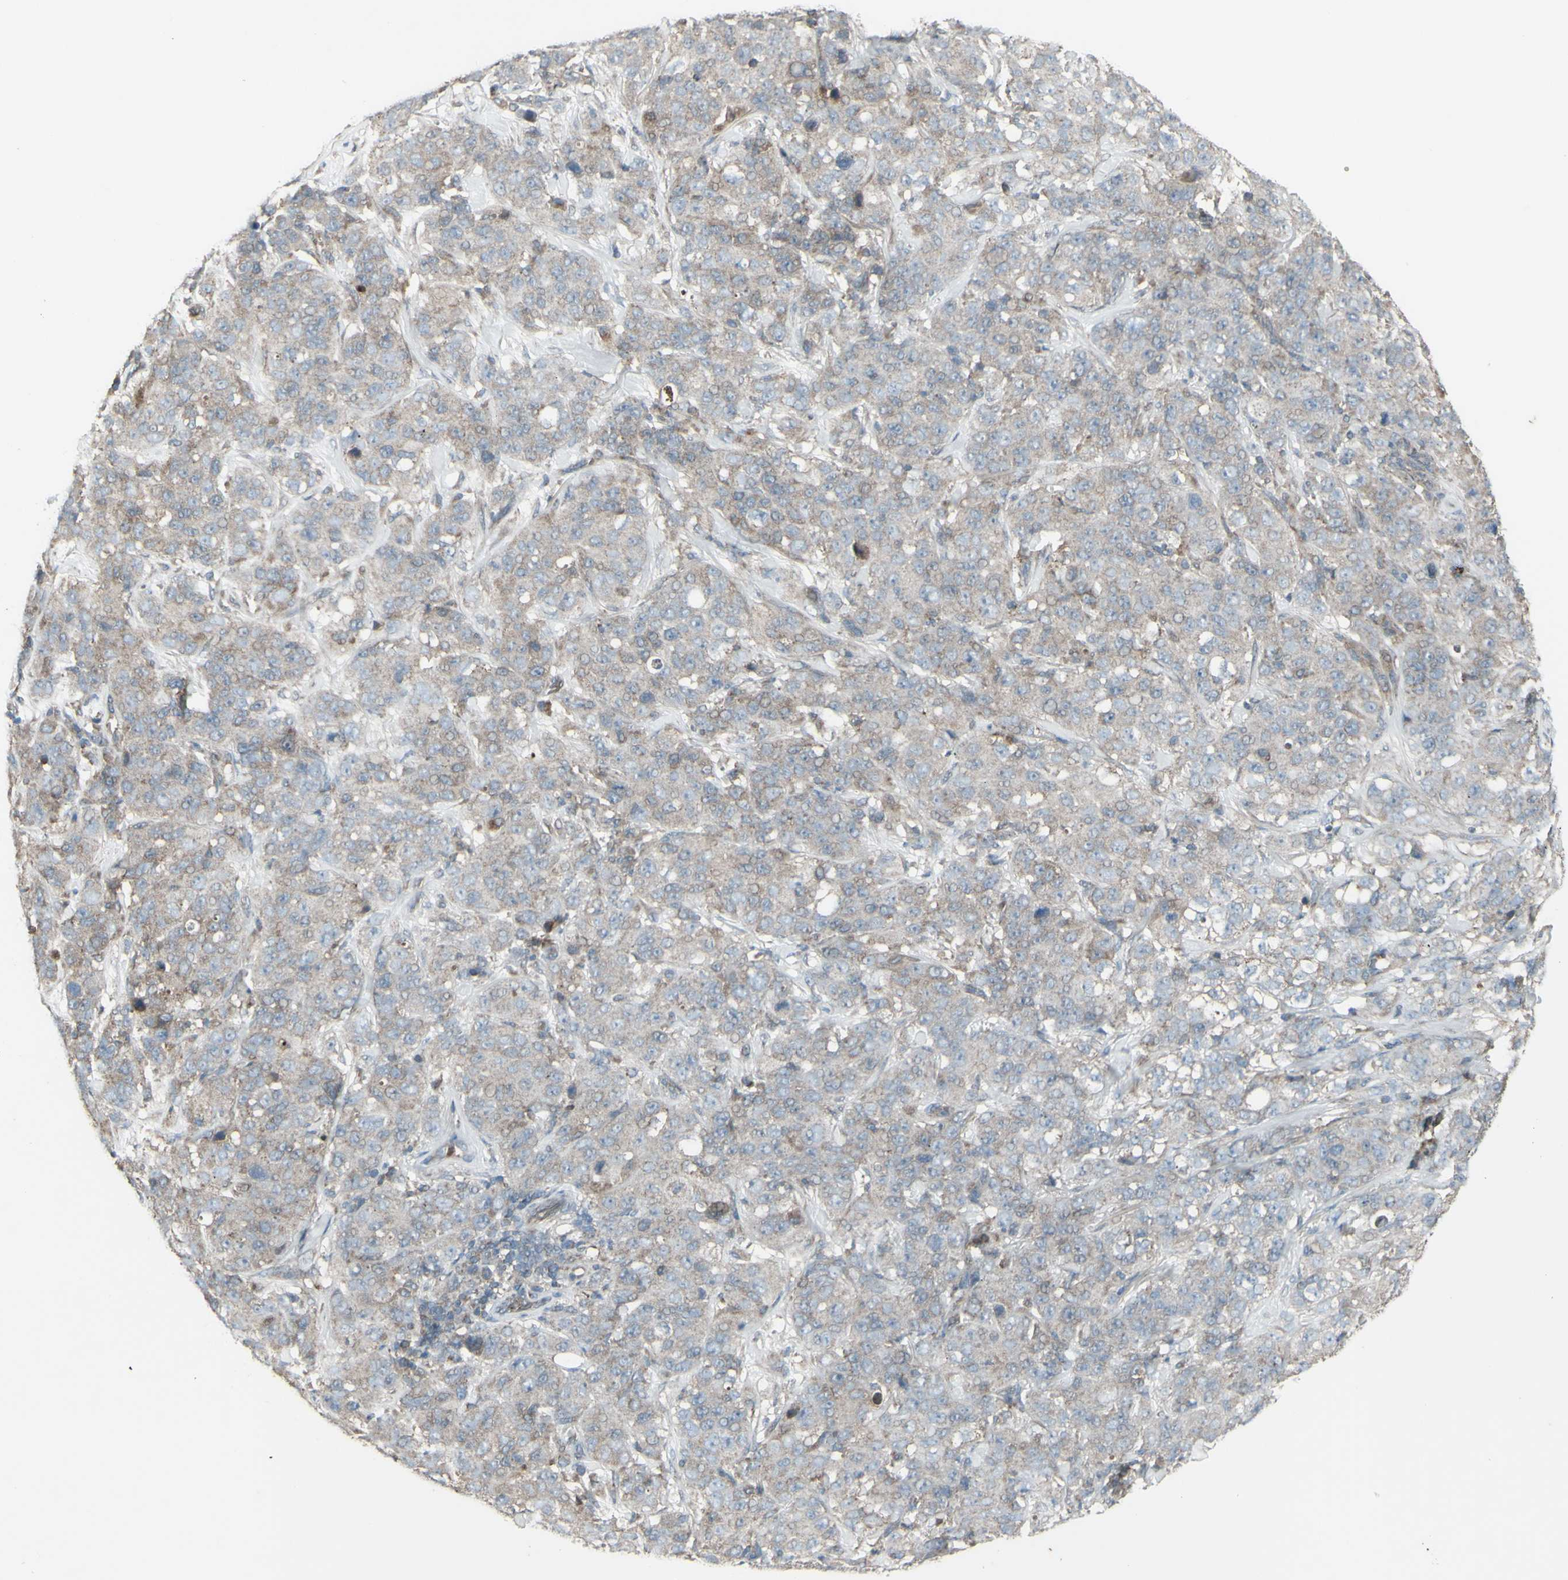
{"staining": {"intensity": "weak", "quantity": "25%-75%", "location": "cytoplasmic/membranous"}, "tissue": "stomach cancer", "cell_type": "Tumor cells", "image_type": "cancer", "snomed": [{"axis": "morphology", "description": "Adenocarcinoma, NOS"}, {"axis": "topography", "description": "Stomach"}], "caption": "Weak cytoplasmic/membranous staining for a protein is present in approximately 25%-75% of tumor cells of stomach adenocarcinoma using immunohistochemistry (IHC).", "gene": "SHC1", "patient": {"sex": "male", "age": 48}}